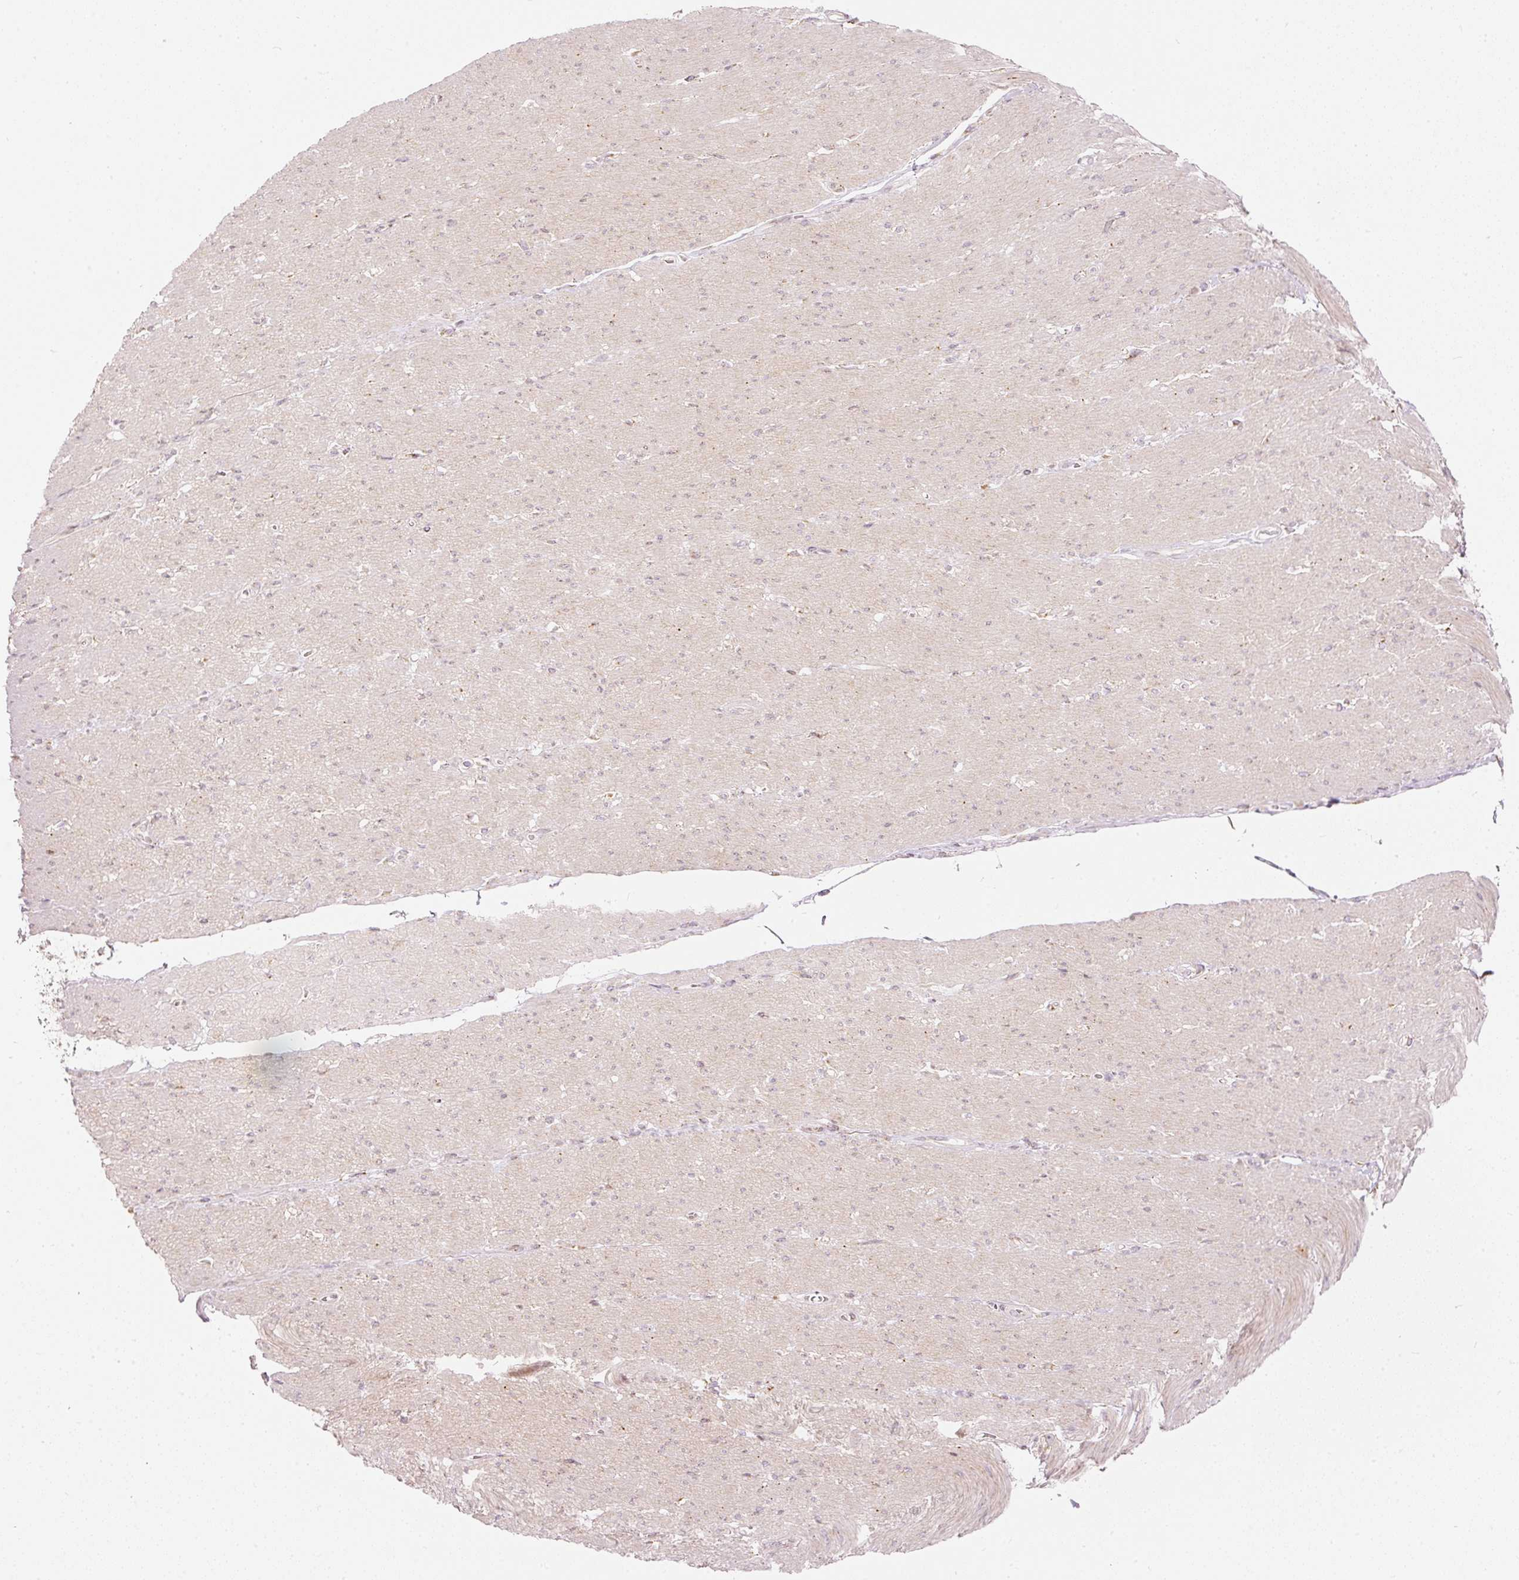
{"staining": {"intensity": "weak", "quantity": "<25%", "location": "cytoplasmic/membranous"}, "tissue": "smooth muscle", "cell_type": "Smooth muscle cells", "image_type": "normal", "snomed": [{"axis": "morphology", "description": "Normal tissue, NOS"}, {"axis": "topography", "description": "Smooth muscle"}, {"axis": "topography", "description": "Rectum"}], "caption": "Protein analysis of unremarkable smooth muscle exhibits no significant positivity in smooth muscle cells.", "gene": "SNAPC5", "patient": {"sex": "male", "age": 53}}